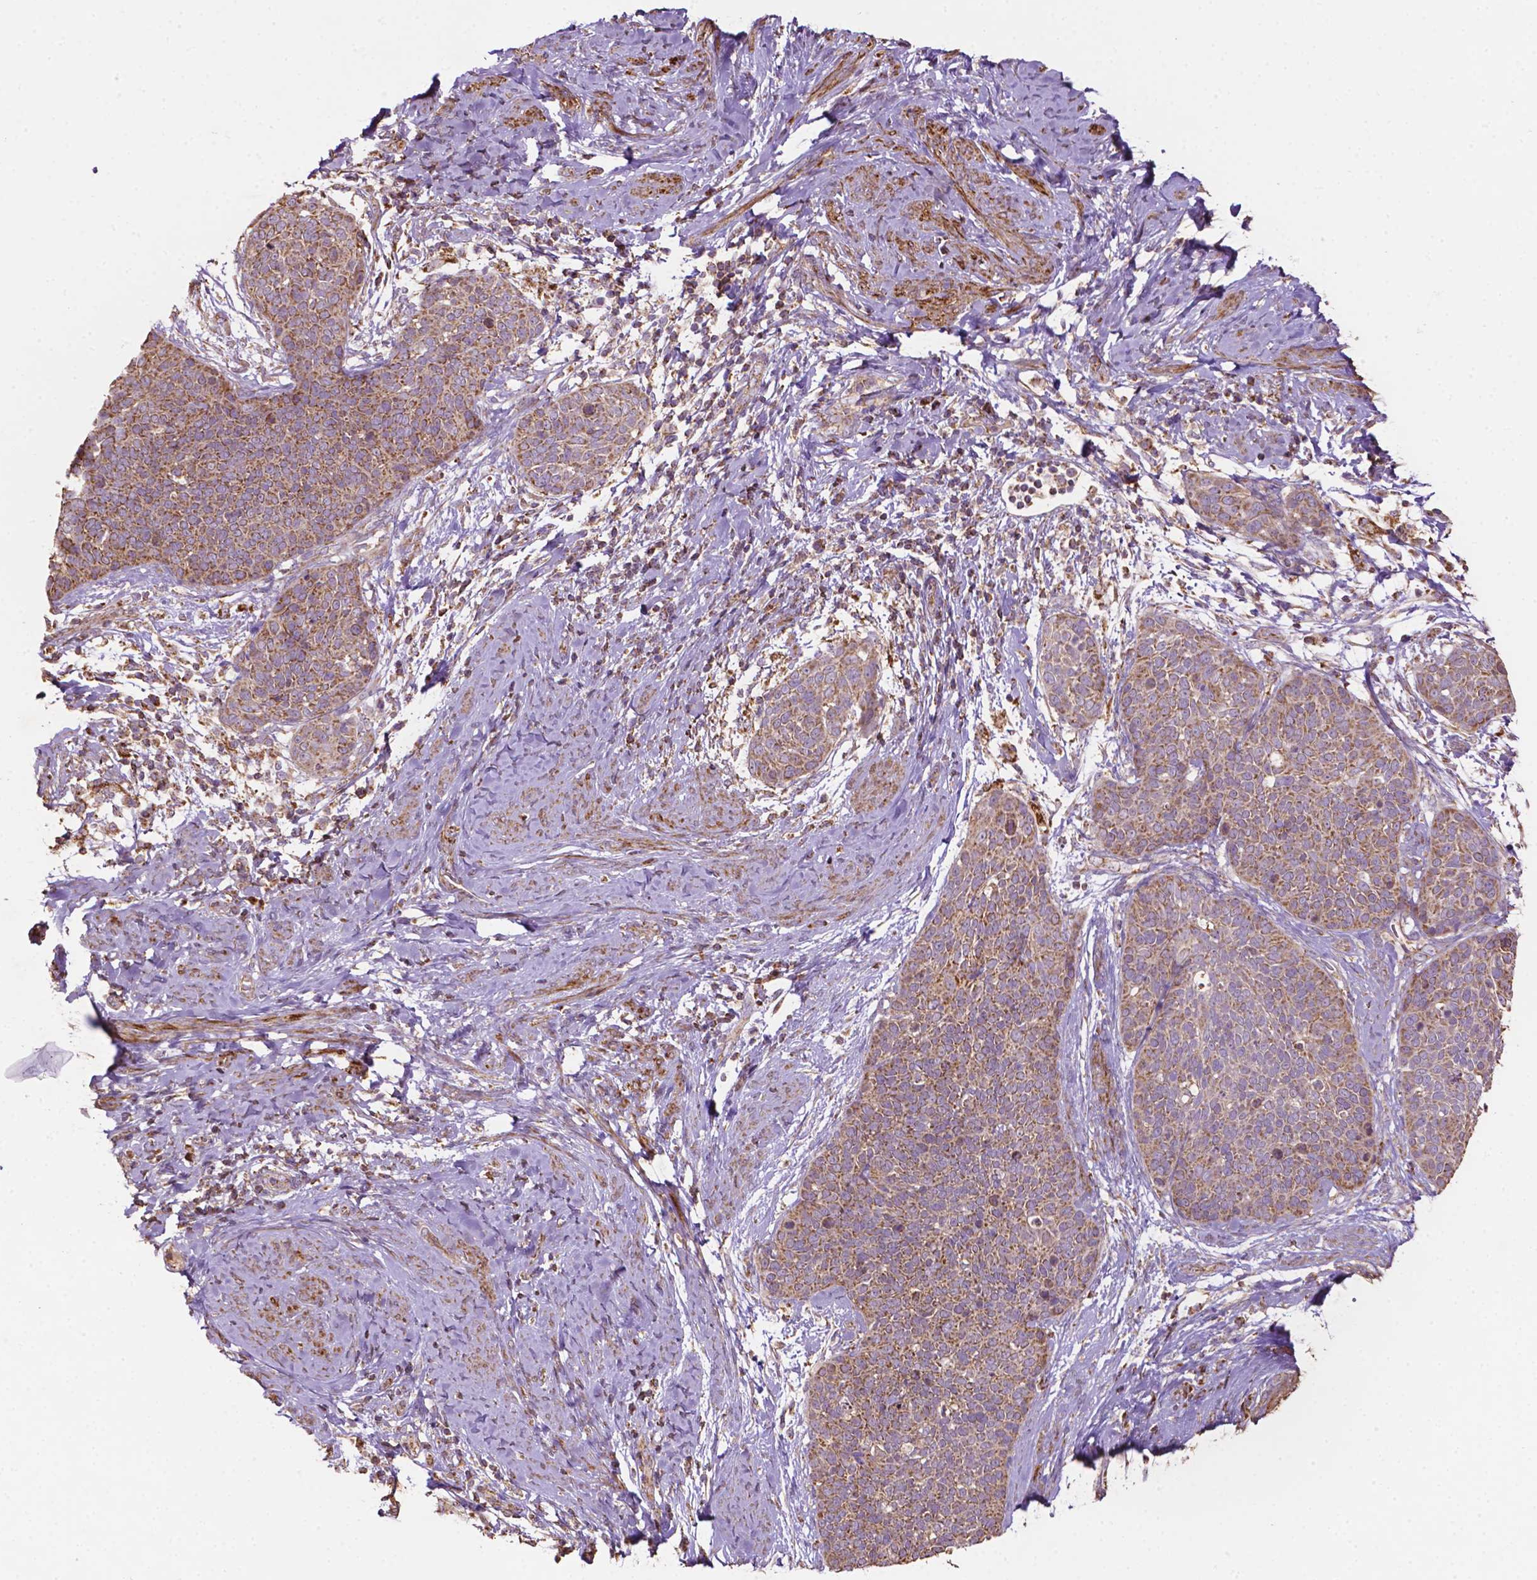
{"staining": {"intensity": "moderate", "quantity": ">75%", "location": "cytoplasmic/membranous"}, "tissue": "cervical cancer", "cell_type": "Tumor cells", "image_type": "cancer", "snomed": [{"axis": "morphology", "description": "Squamous cell carcinoma, NOS"}, {"axis": "topography", "description": "Cervix"}], "caption": "This is an image of IHC staining of squamous cell carcinoma (cervical), which shows moderate expression in the cytoplasmic/membranous of tumor cells.", "gene": "LRR1", "patient": {"sex": "female", "age": 69}}